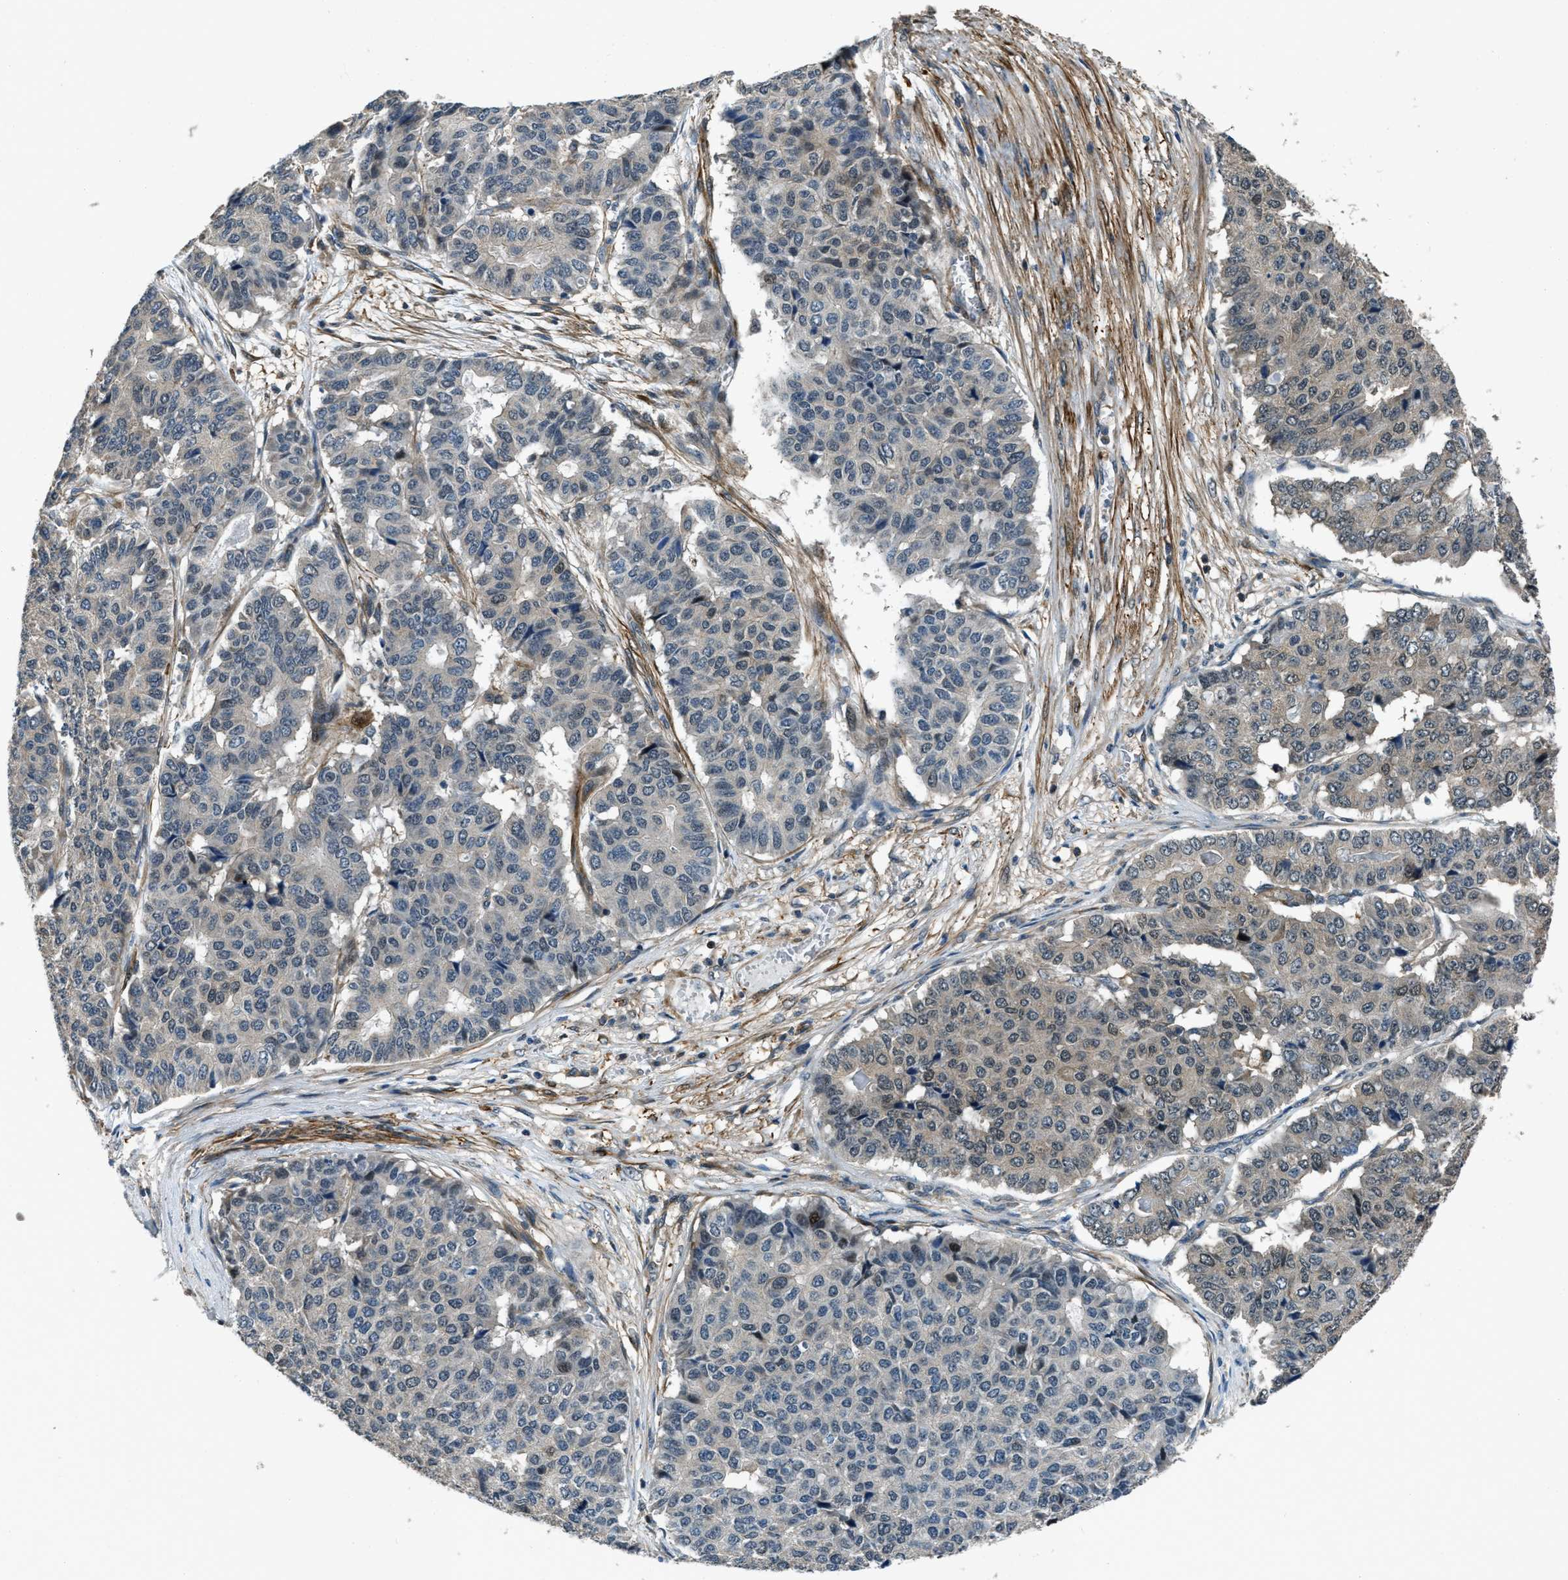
{"staining": {"intensity": "weak", "quantity": "<25%", "location": "cytoplasmic/membranous,nuclear"}, "tissue": "pancreatic cancer", "cell_type": "Tumor cells", "image_type": "cancer", "snomed": [{"axis": "morphology", "description": "Adenocarcinoma, NOS"}, {"axis": "topography", "description": "Pancreas"}], "caption": "A histopathology image of human adenocarcinoma (pancreatic) is negative for staining in tumor cells.", "gene": "NUDCD3", "patient": {"sex": "male", "age": 50}}